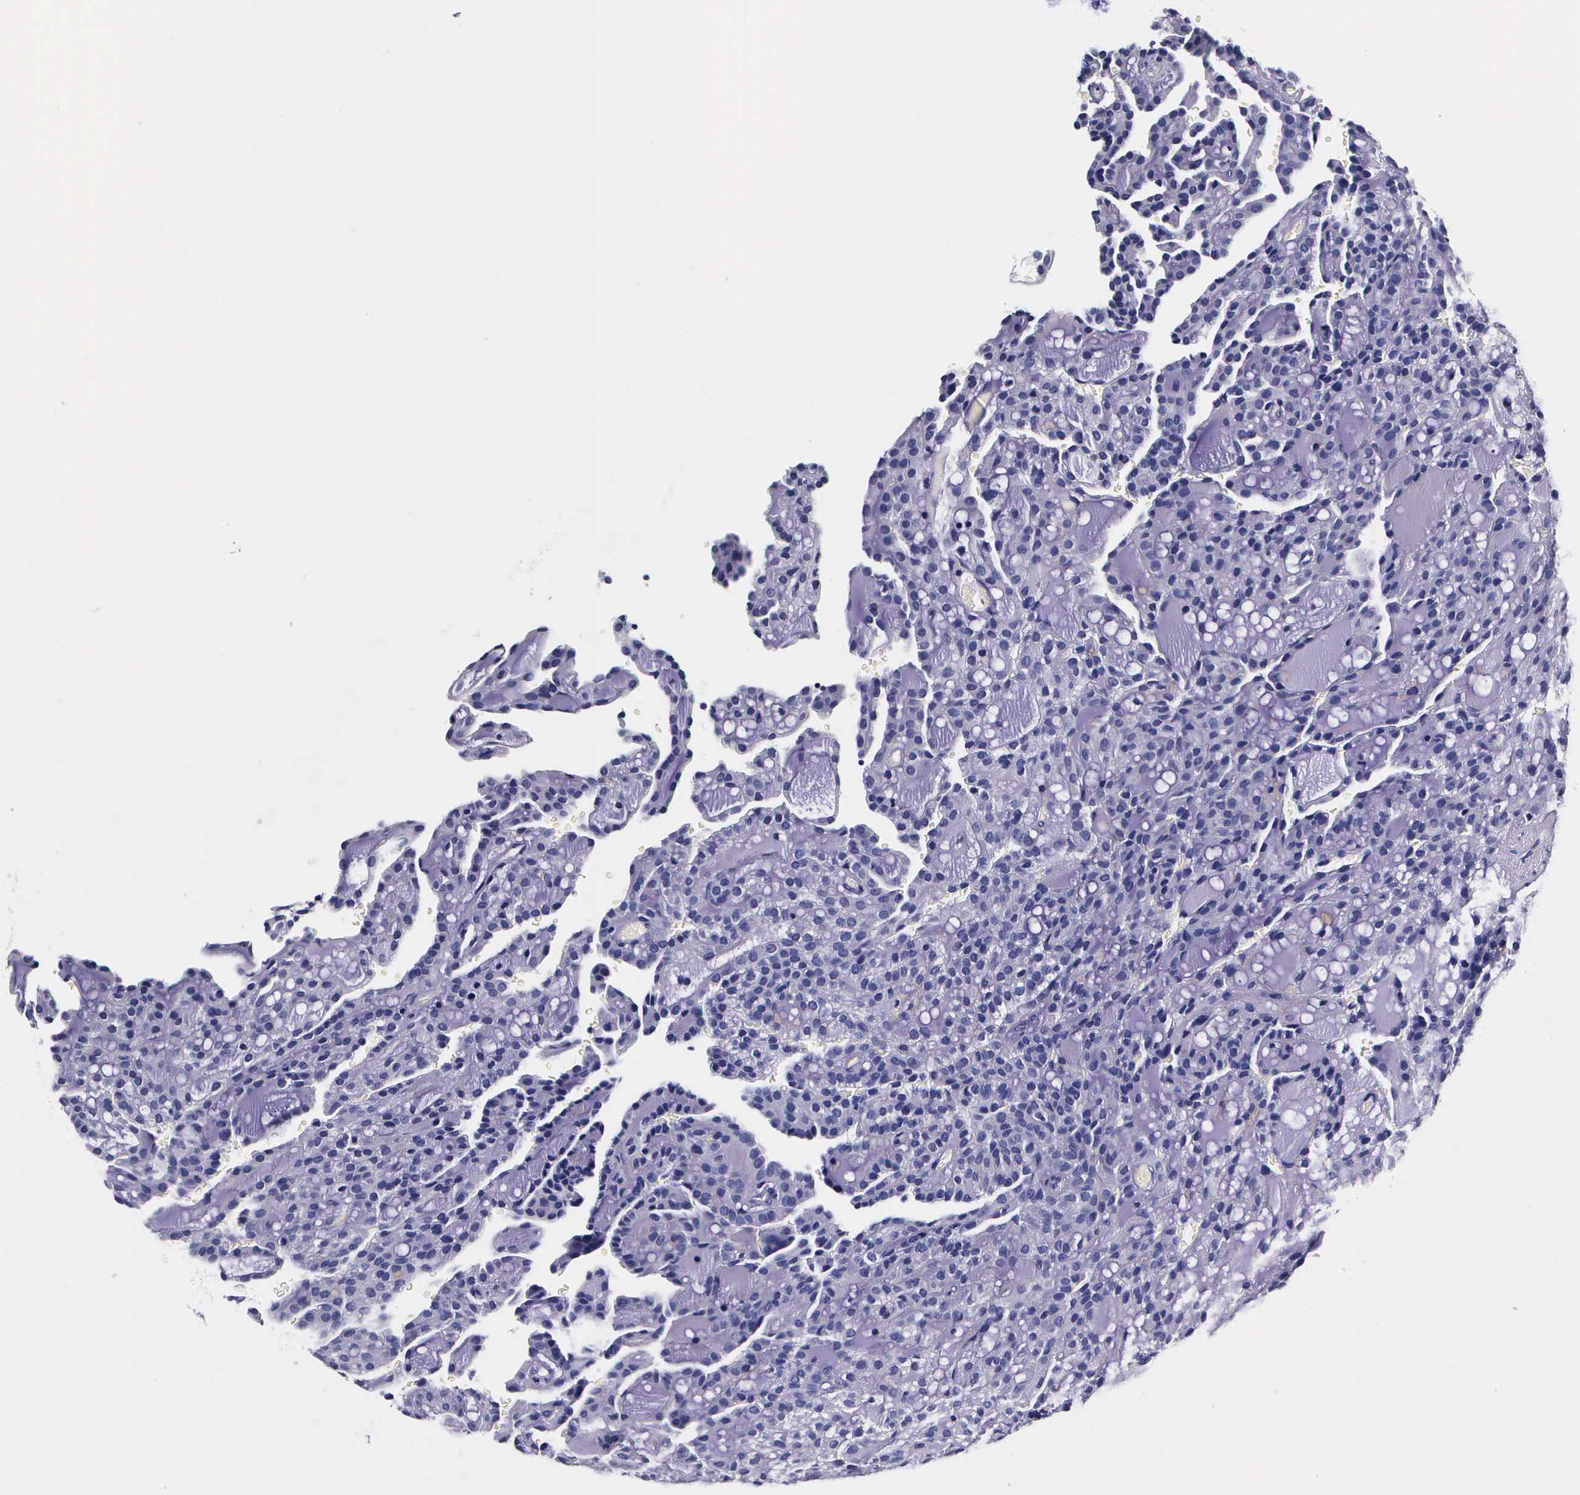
{"staining": {"intensity": "negative", "quantity": "none", "location": "none"}, "tissue": "renal cancer", "cell_type": "Tumor cells", "image_type": "cancer", "snomed": [{"axis": "morphology", "description": "Adenocarcinoma, NOS"}, {"axis": "topography", "description": "Kidney"}], "caption": "Tumor cells show no significant protein expression in renal adenocarcinoma.", "gene": "IAPP", "patient": {"sex": "male", "age": 63}}